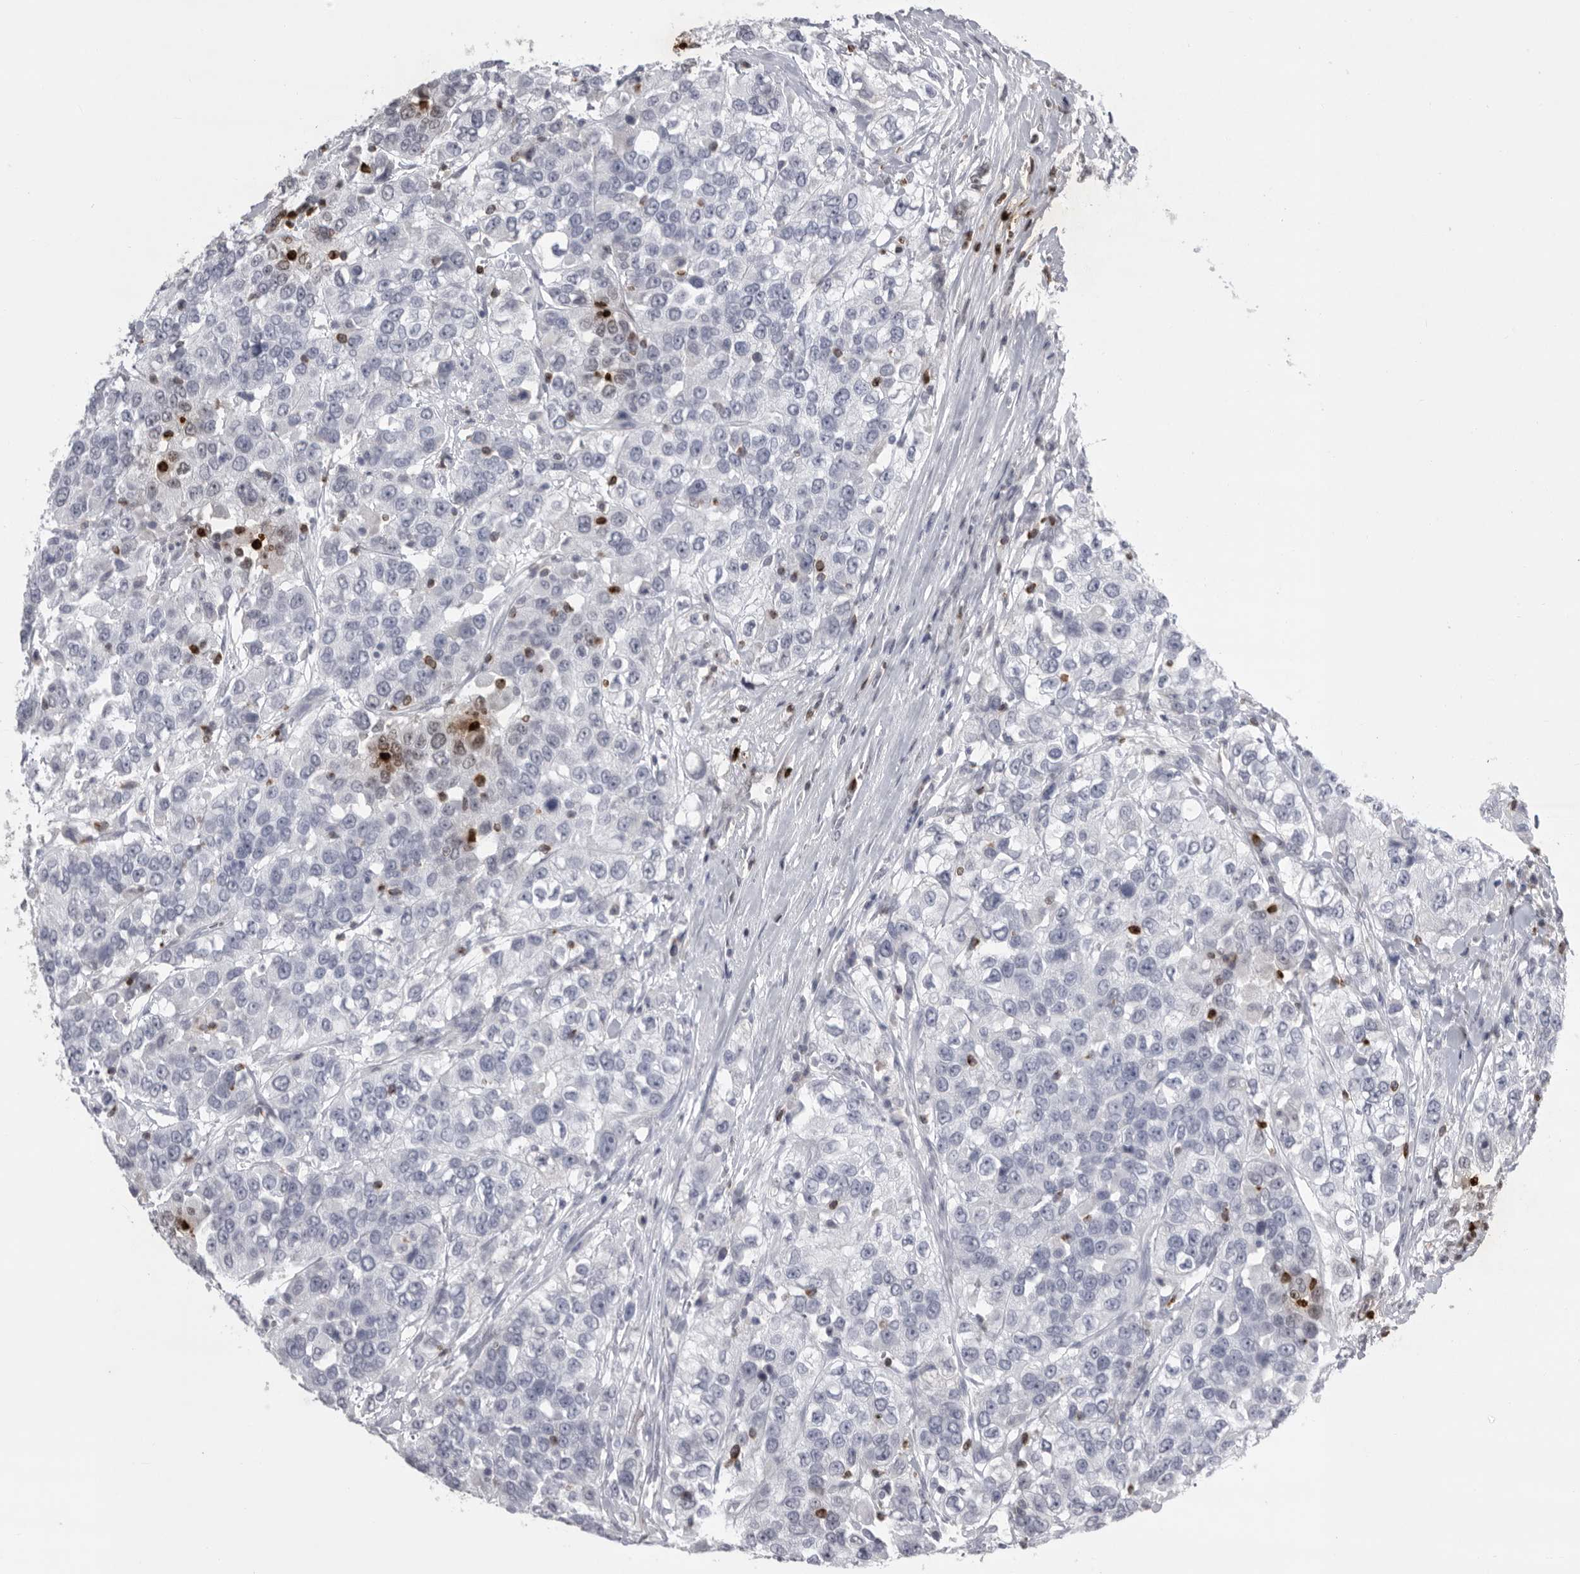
{"staining": {"intensity": "negative", "quantity": "none", "location": "none"}, "tissue": "urothelial cancer", "cell_type": "Tumor cells", "image_type": "cancer", "snomed": [{"axis": "morphology", "description": "Urothelial carcinoma, High grade"}, {"axis": "topography", "description": "Urinary bladder"}], "caption": "A histopathology image of urothelial cancer stained for a protein exhibits no brown staining in tumor cells. (DAB immunohistochemistry visualized using brightfield microscopy, high magnification).", "gene": "GNLY", "patient": {"sex": "female", "age": 80}}